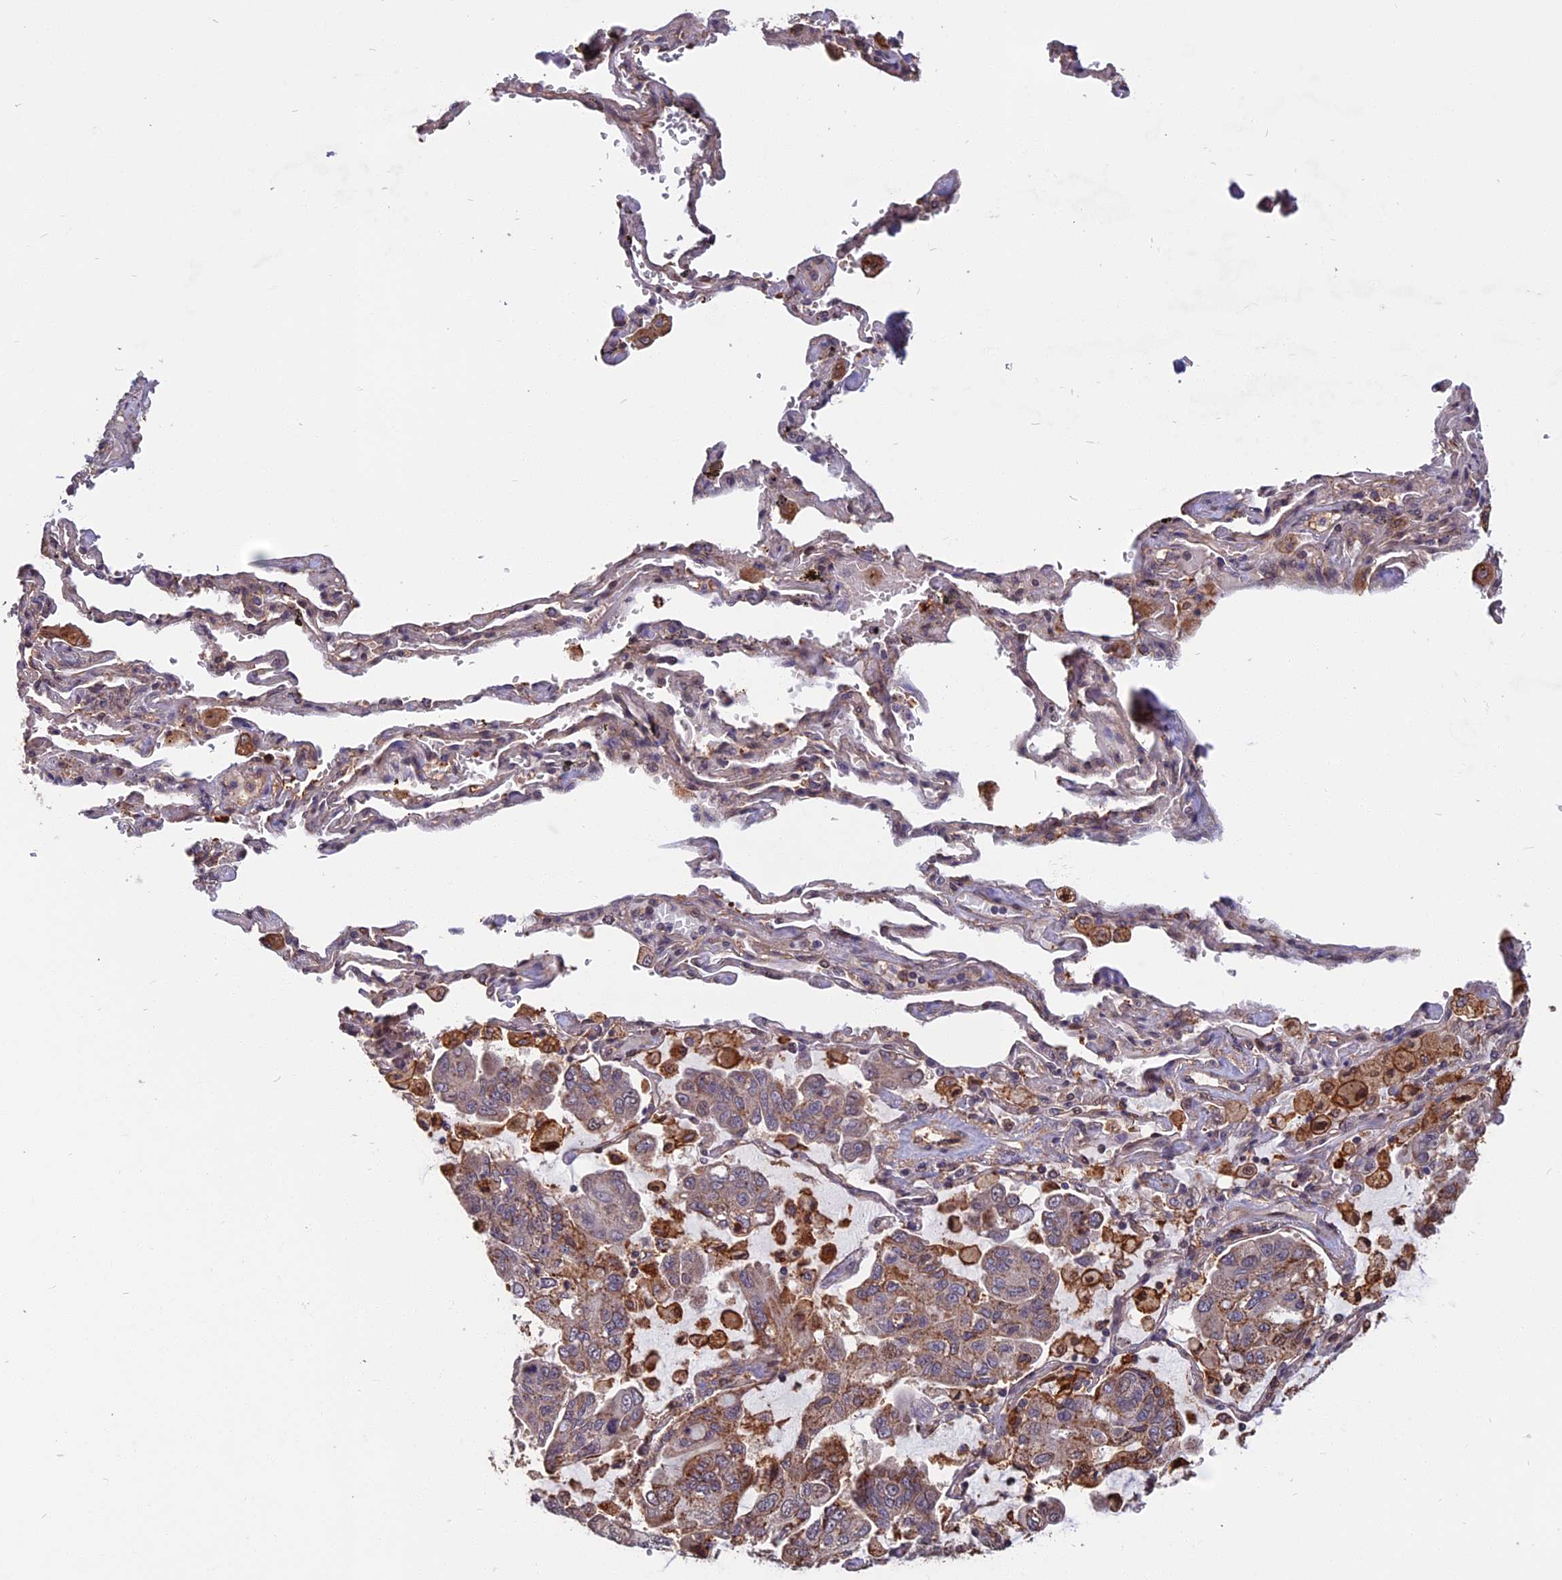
{"staining": {"intensity": "moderate", "quantity": "25%-75%", "location": "cytoplasmic/membranous,nuclear"}, "tissue": "lung cancer", "cell_type": "Tumor cells", "image_type": "cancer", "snomed": [{"axis": "morphology", "description": "Adenocarcinoma, NOS"}, {"axis": "topography", "description": "Lung"}], "caption": "Lung cancer (adenocarcinoma) was stained to show a protein in brown. There is medium levels of moderate cytoplasmic/membranous and nuclear positivity in about 25%-75% of tumor cells. (IHC, brightfield microscopy, high magnification).", "gene": "SPG11", "patient": {"sex": "male", "age": 64}}